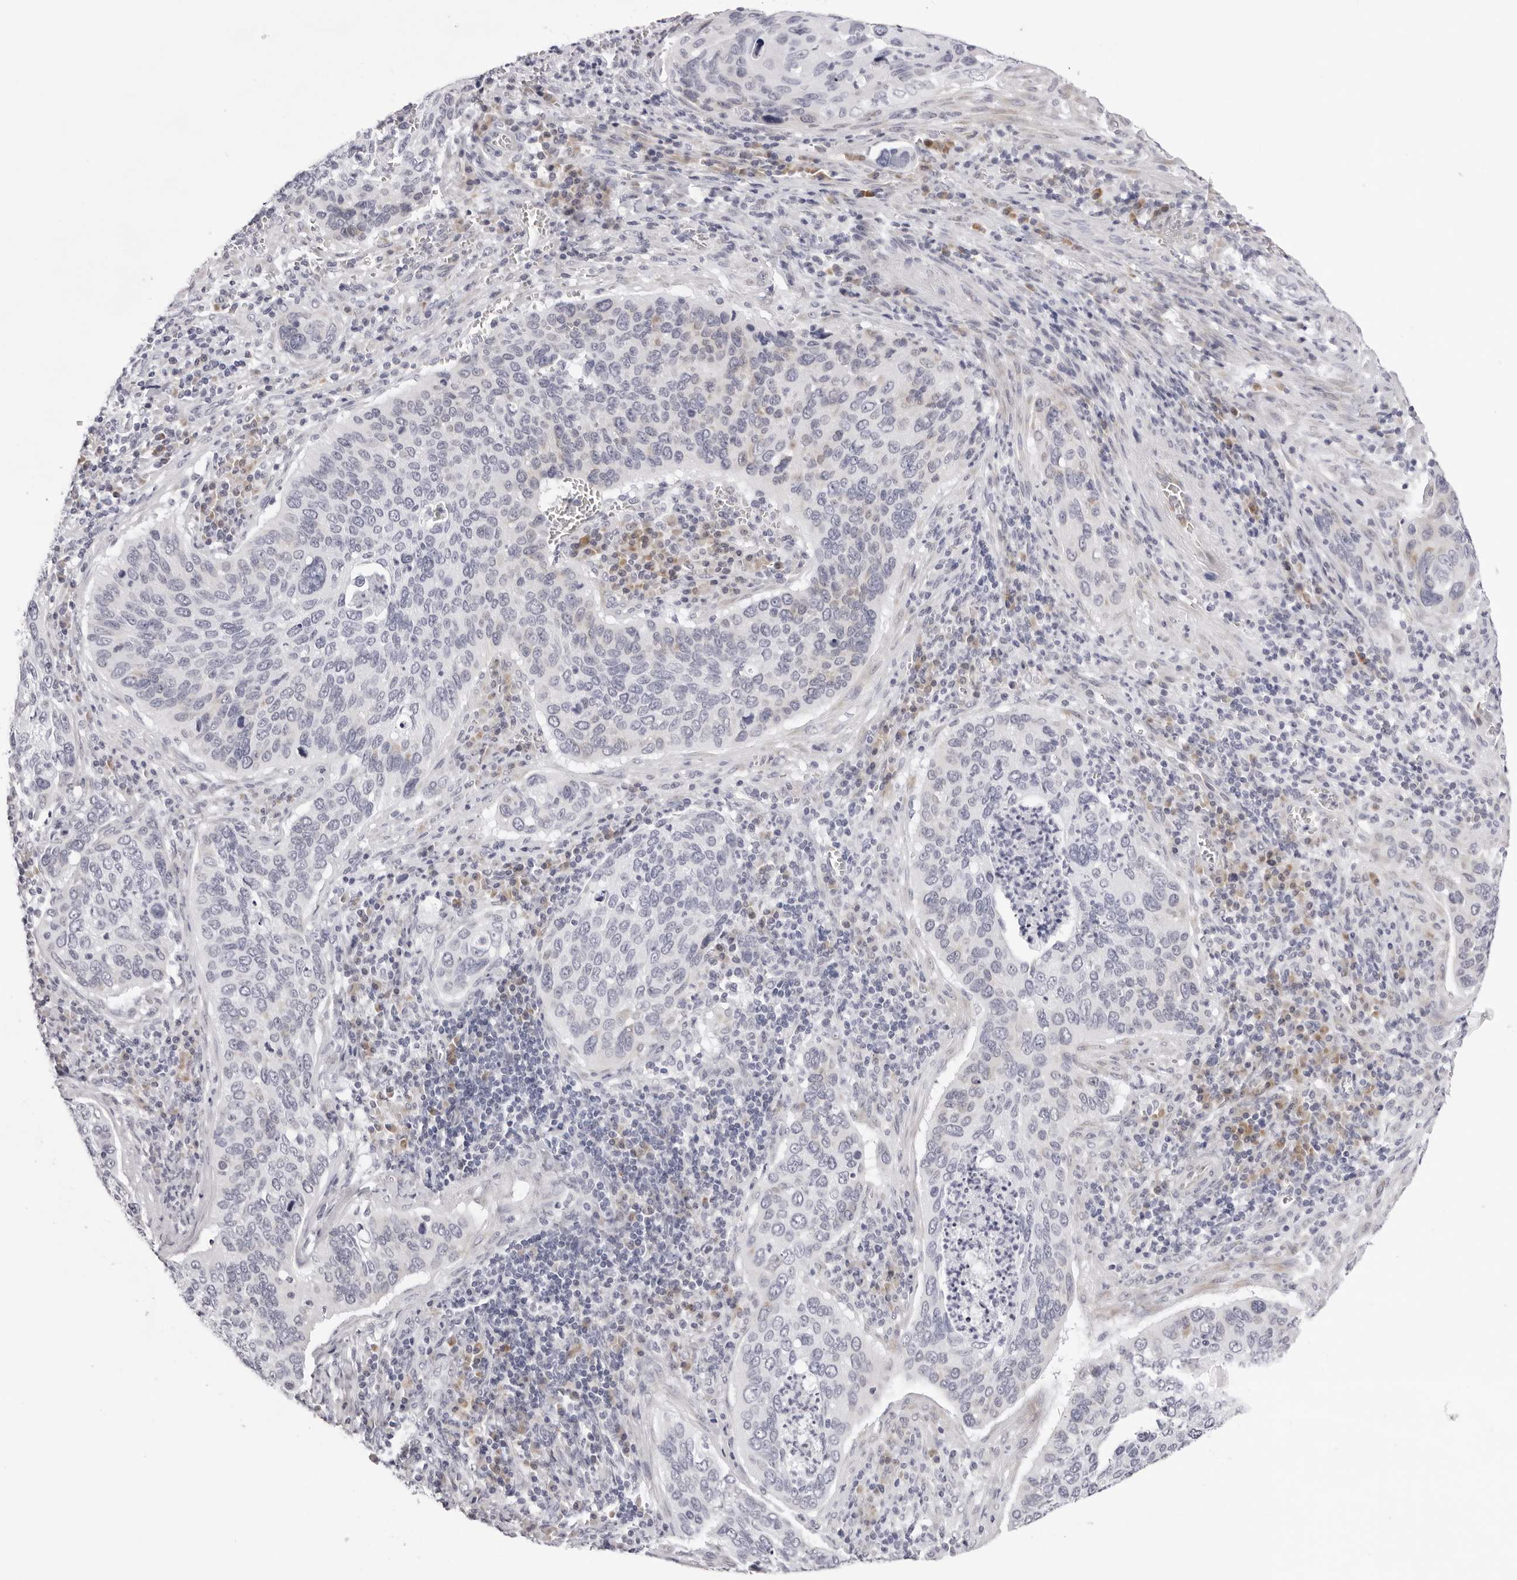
{"staining": {"intensity": "negative", "quantity": "none", "location": "none"}, "tissue": "cervical cancer", "cell_type": "Tumor cells", "image_type": "cancer", "snomed": [{"axis": "morphology", "description": "Squamous cell carcinoma, NOS"}, {"axis": "topography", "description": "Cervix"}], "caption": "Immunohistochemistry (IHC) micrograph of cervical cancer (squamous cell carcinoma) stained for a protein (brown), which displays no expression in tumor cells.", "gene": "SMIM2", "patient": {"sex": "female", "age": 53}}